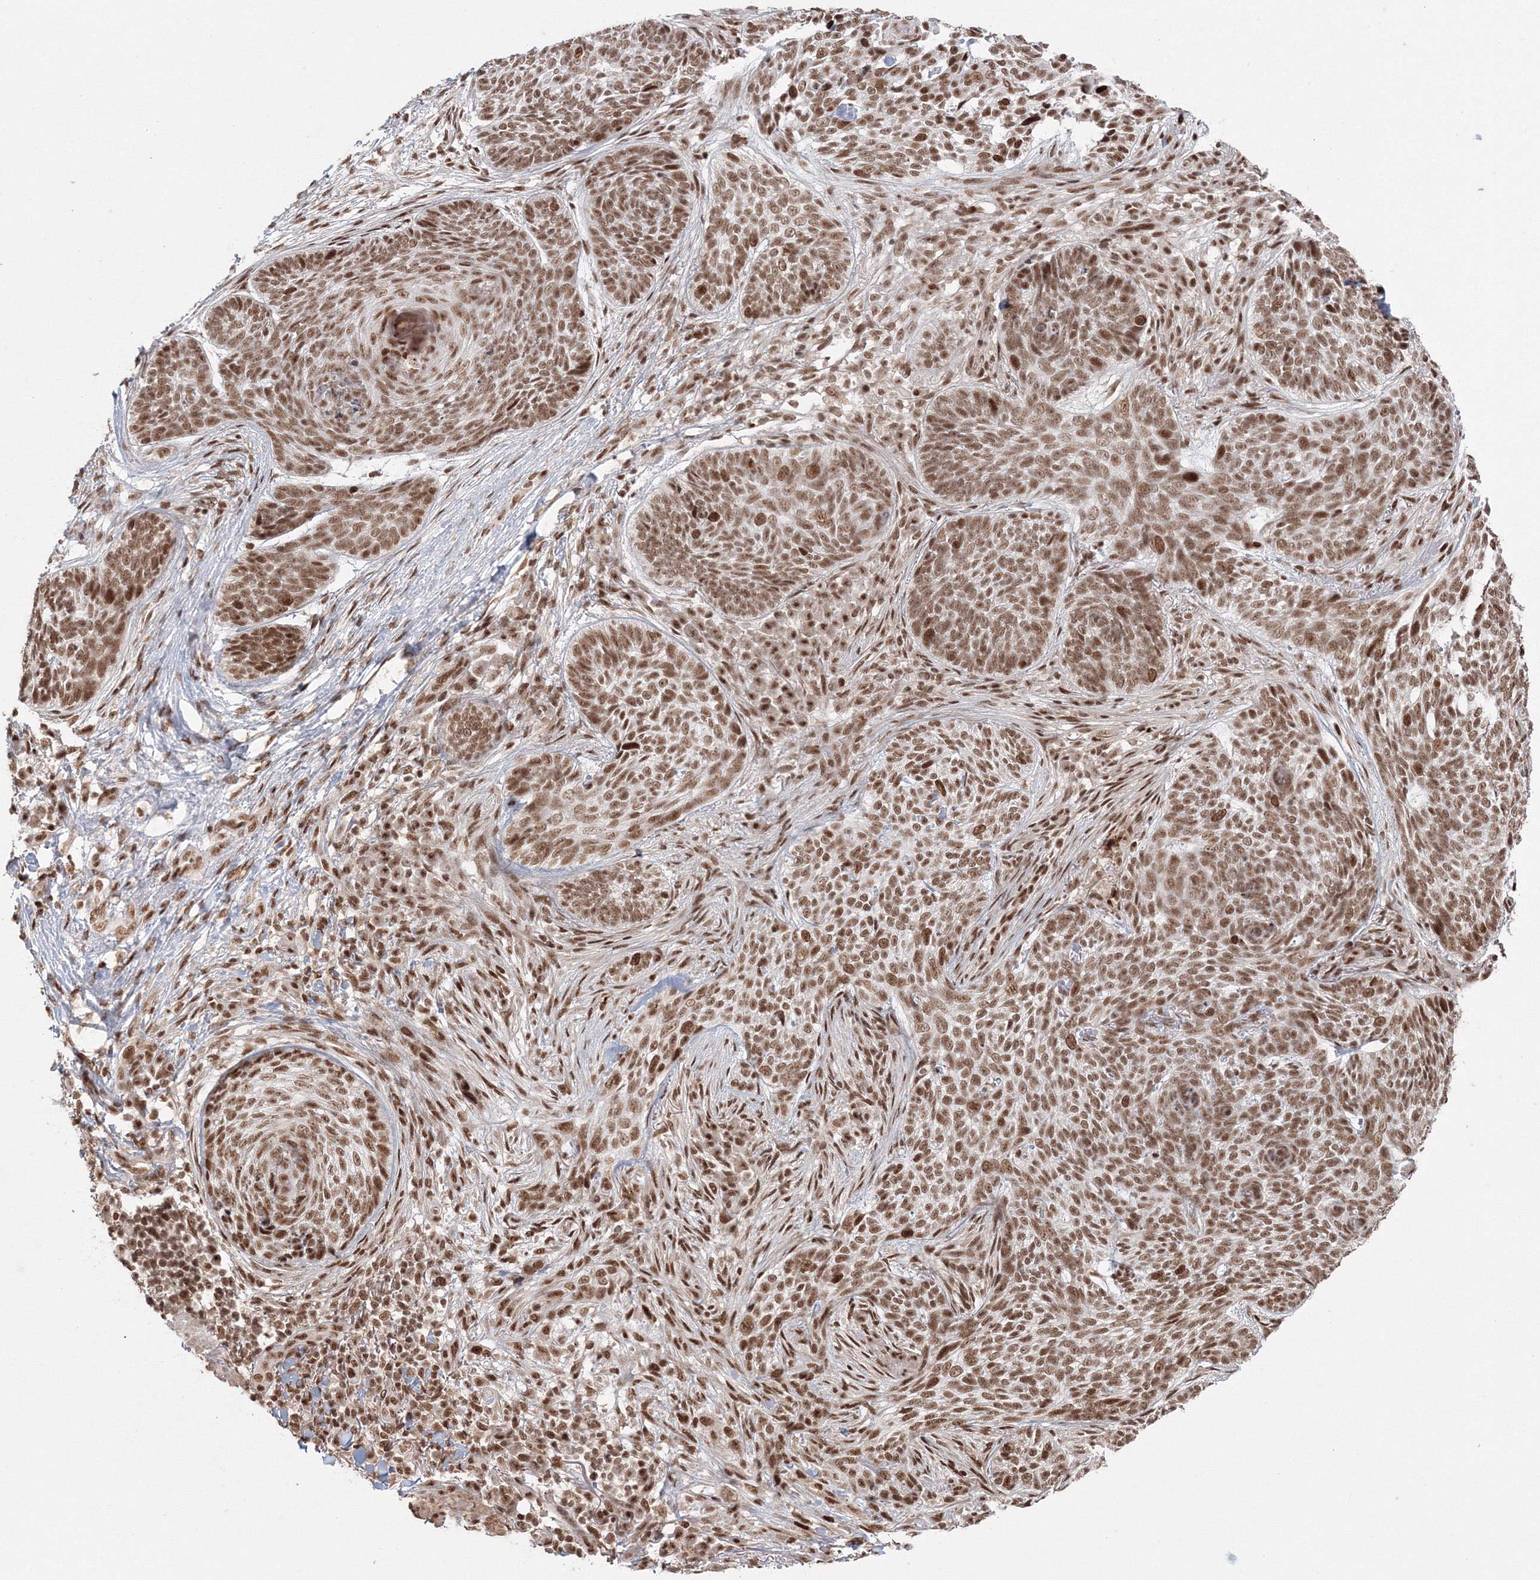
{"staining": {"intensity": "moderate", "quantity": ">75%", "location": "nuclear"}, "tissue": "skin cancer", "cell_type": "Tumor cells", "image_type": "cancer", "snomed": [{"axis": "morphology", "description": "Basal cell carcinoma"}, {"axis": "topography", "description": "Skin"}], "caption": "DAB (3,3'-diaminobenzidine) immunohistochemical staining of human skin cancer exhibits moderate nuclear protein positivity in approximately >75% of tumor cells.", "gene": "KIF20A", "patient": {"sex": "female", "age": 64}}